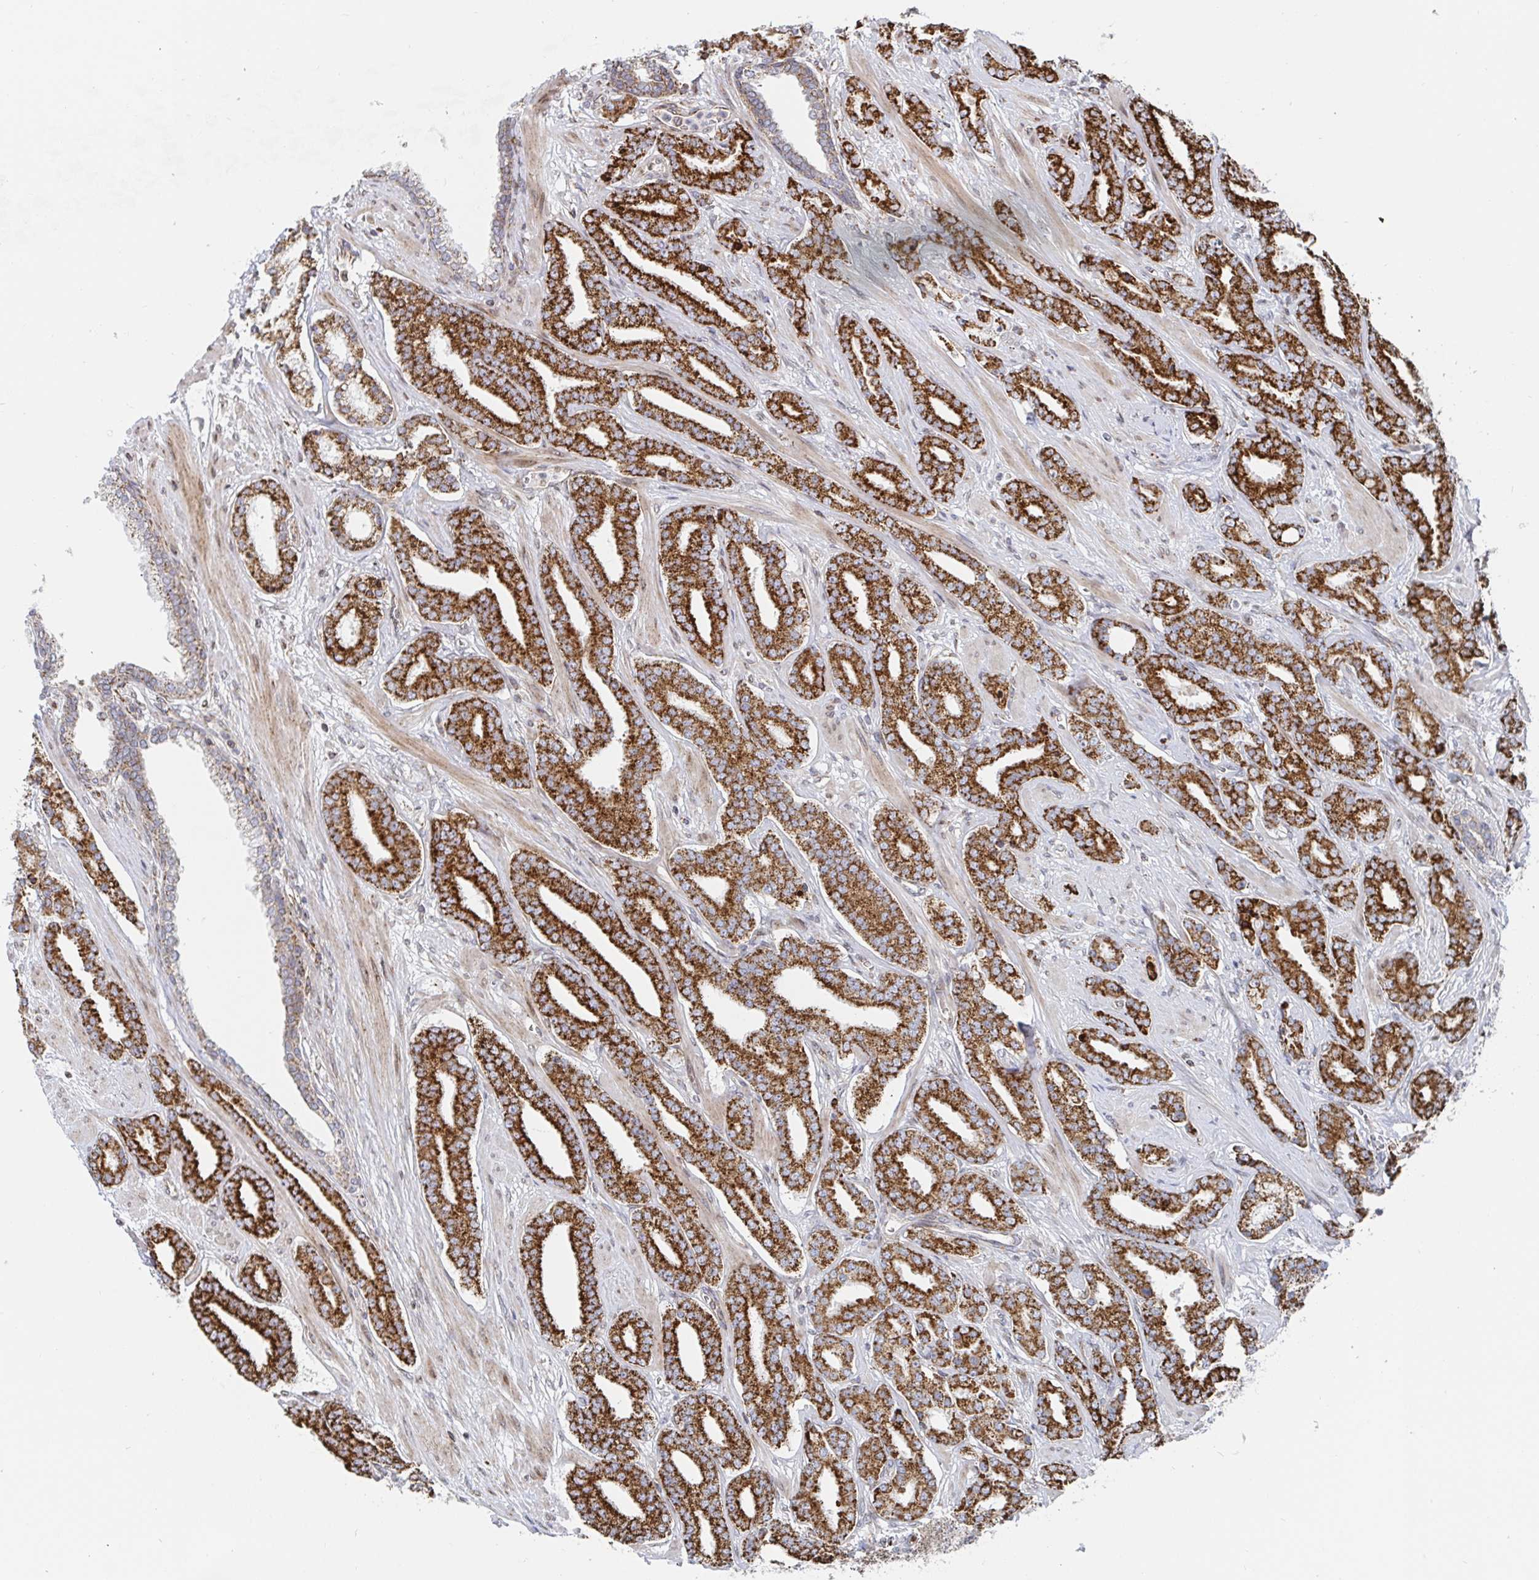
{"staining": {"intensity": "strong", "quantity": ">75%", "location": "cytoplasmic/membranous"}, "tissue": "prostate cancer", "cell_type": "Tumor cells", "image_type": "cancer", "snomed": [{"axis": "morphology", "description": "Adenocarcinoma, High grade"}, {"axis": "topography", "description": "Prostate"}], "caption": "High-magnification brightfield microscopy of prostate cancer stained with DAB (3,3'-diaminobenzidine) (brown) and counterstained with hematoxylin (blue). tumor cells exhibit strong cytoplasmic/membranous positivity is seen in about>75% of cells.", "gene": "STARD8", "patient": {"sex": "male", "age": 60}}